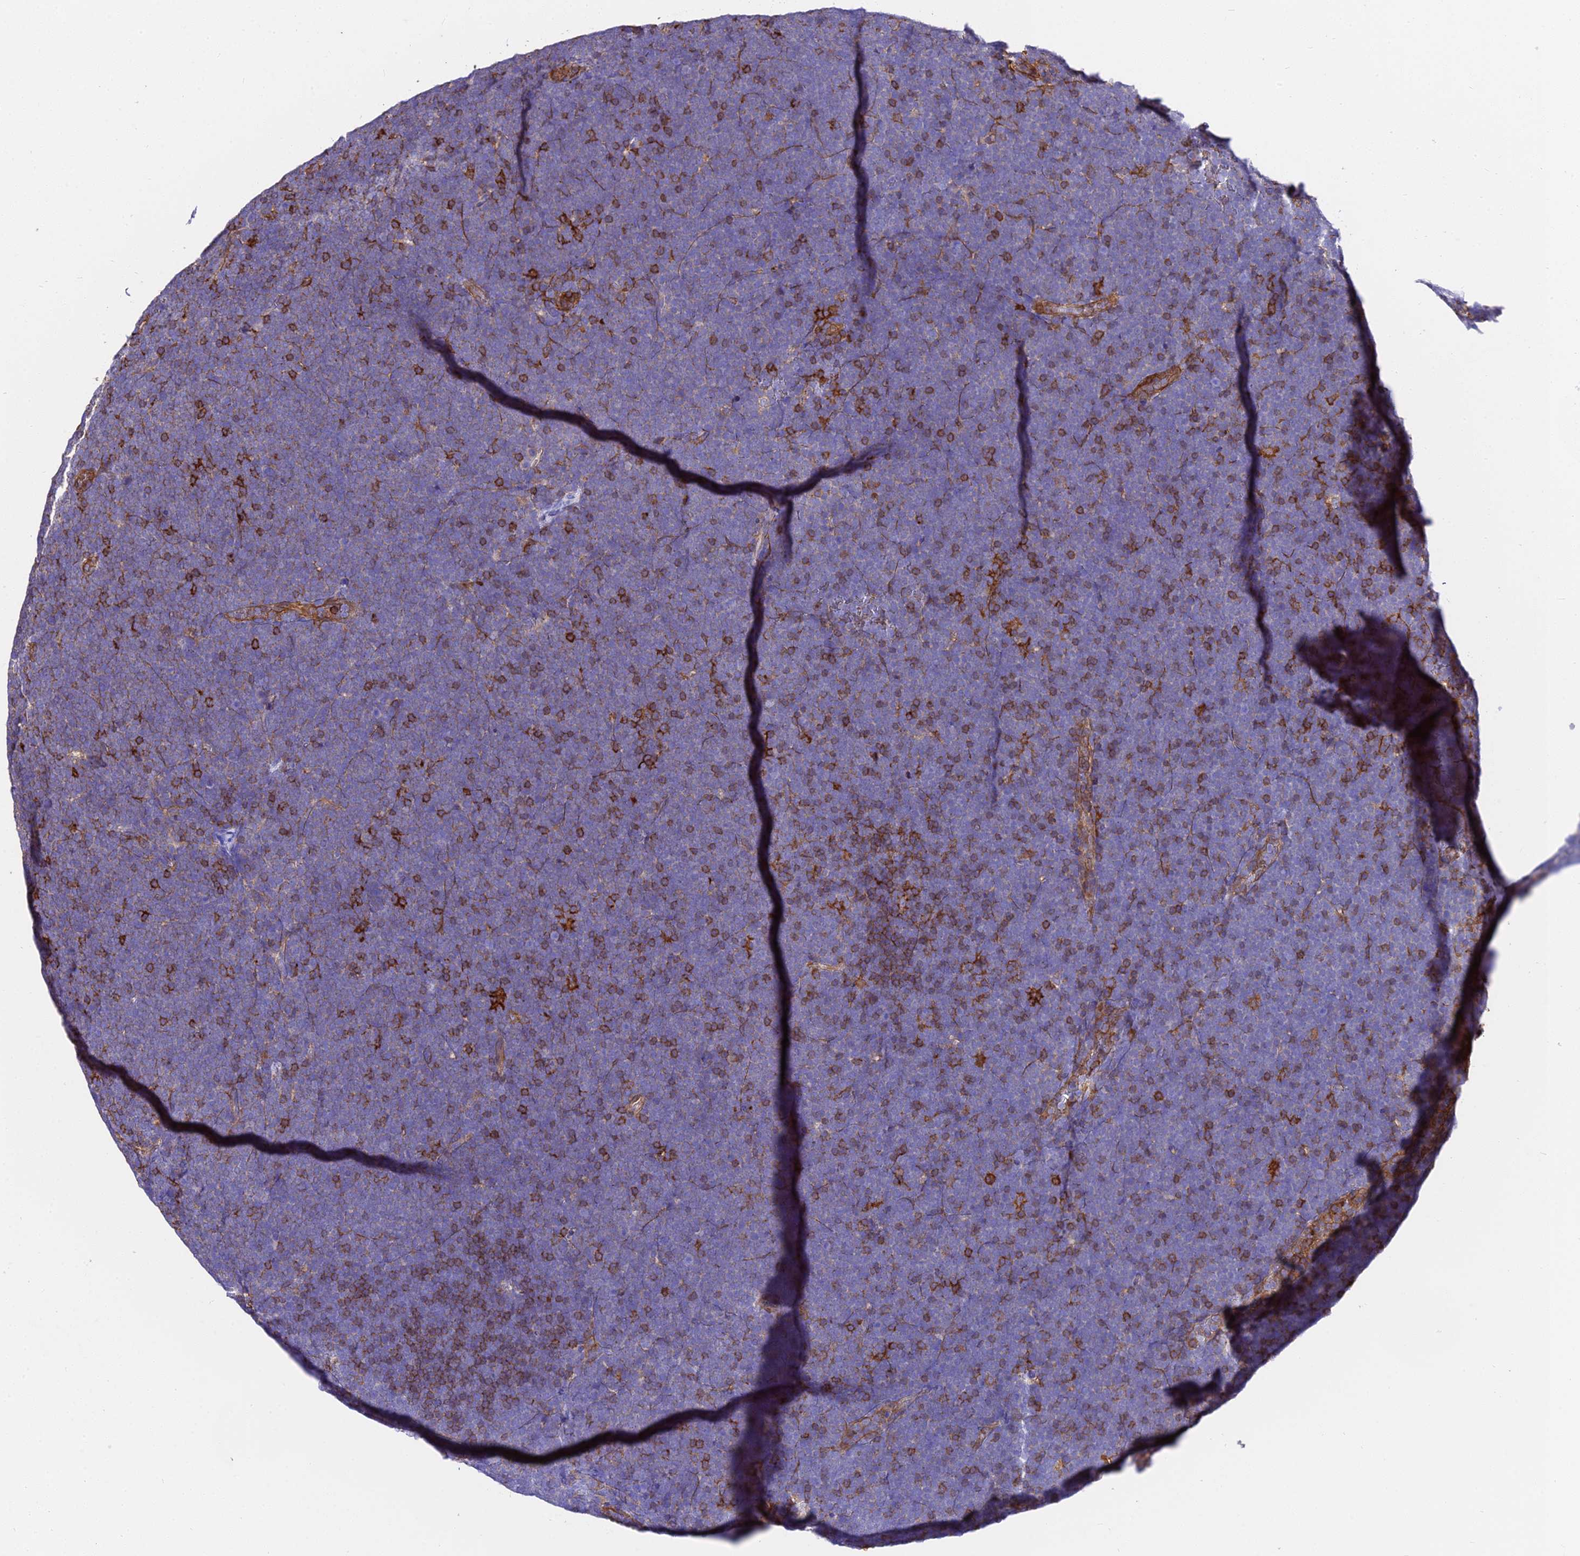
{"staining": {"intensity": "strong", "quantity": "<25%", "location": "cytoplasmic/membranous"}, "tissue": "lymphoma", "cell_type": "Tumor cells", "image_type": "cancer", "snomed": [{"axis": "morphology", "description": "Malignant lymphoma, non-Hodgkin's type, High grade"}, {"axis": "topography", "description": "Lymph node"}], "caption": "There is medium levels of strong cytoplasmic/membranous expression in tumor cells of malignant lymphoma, non-Hodgkin's type (high-grade), as demonstrated by immunohistochemical staining (brown color).", "gene": "CSRP1", "patient": {"sex": "male", "age": 13}}